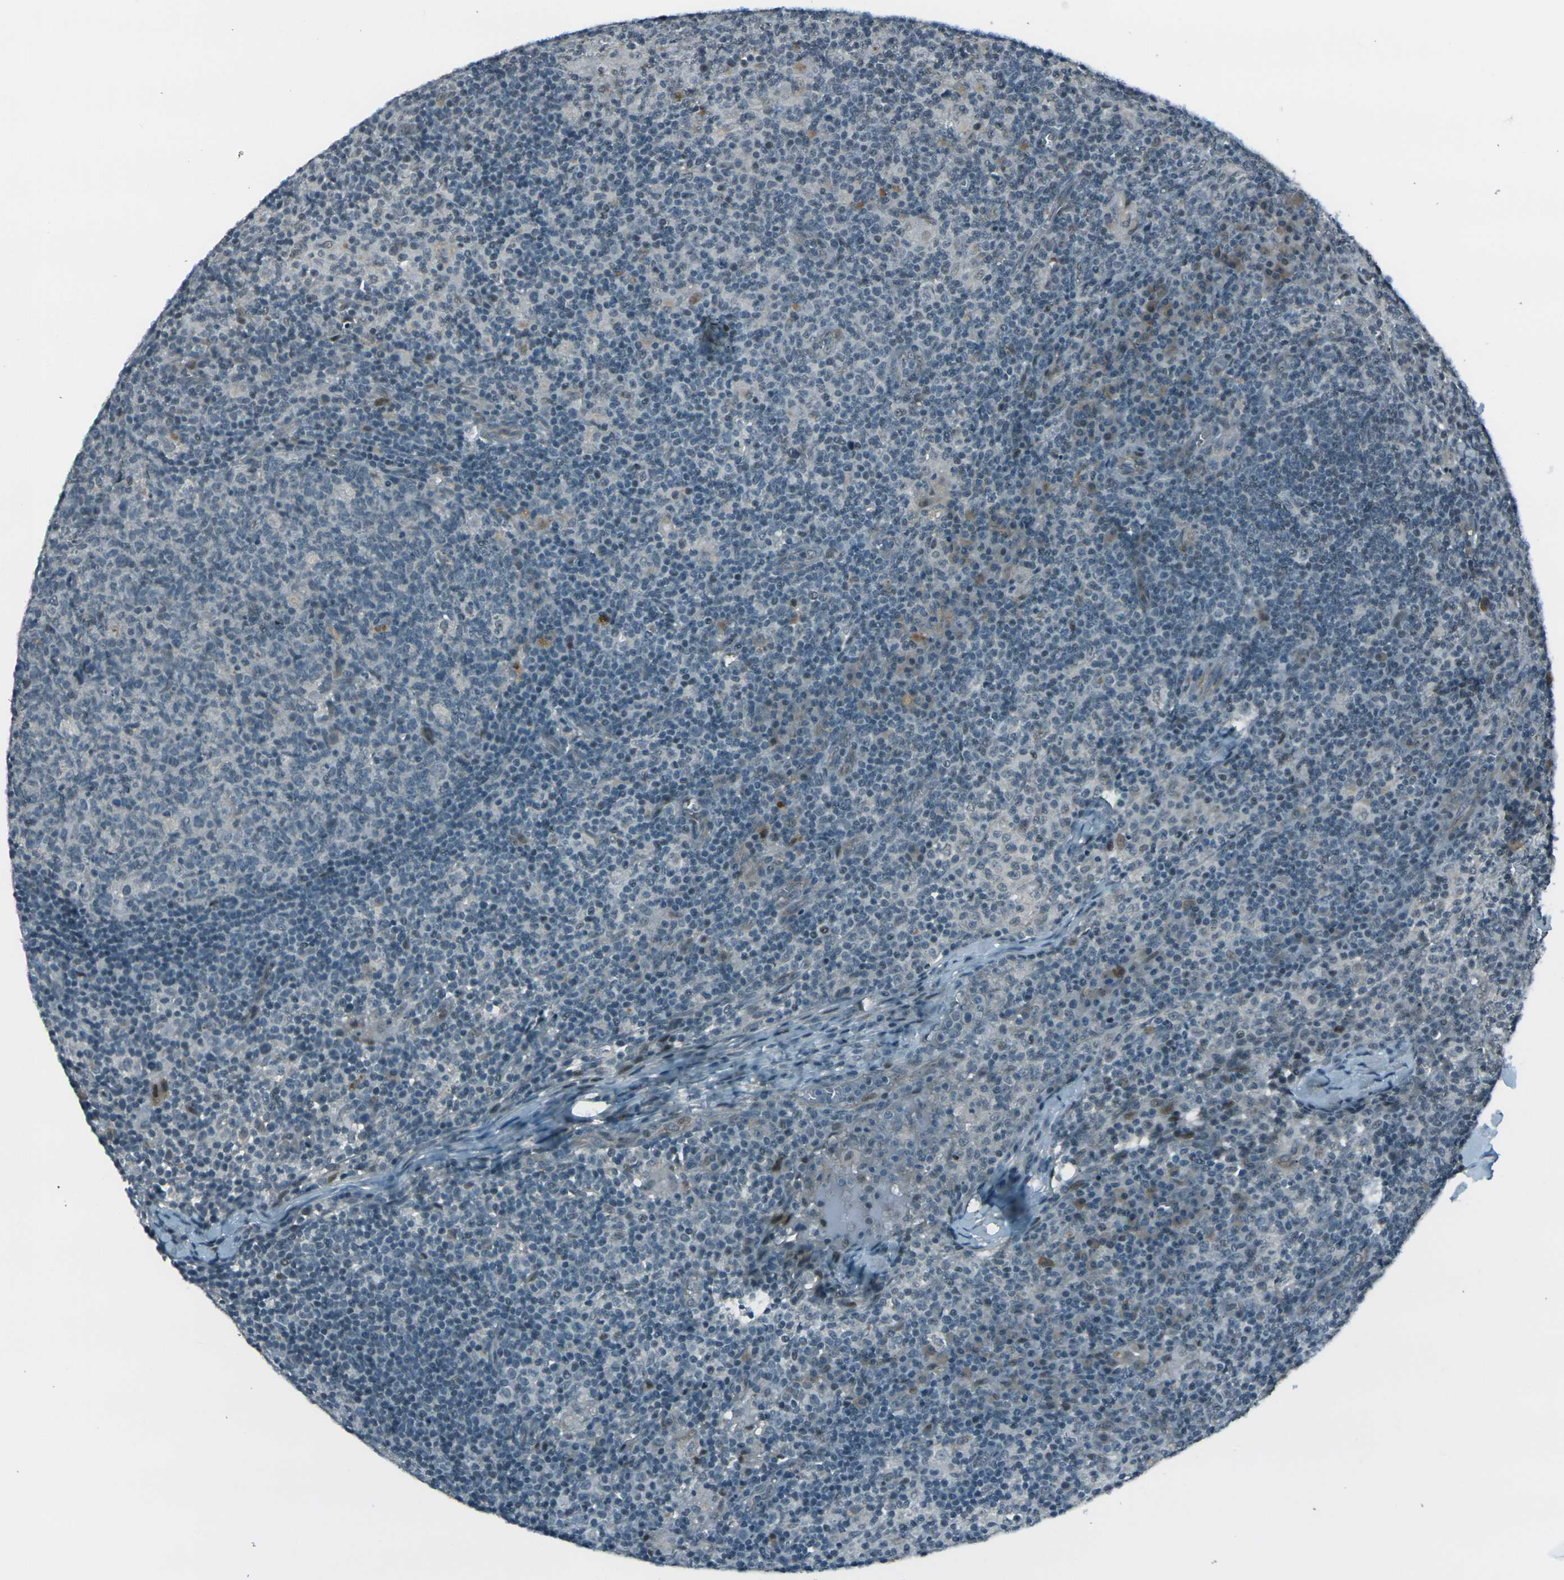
{"staining": {"intensity": "negative", "quantity": "none", "location": "none"}, "tissue": "lymph node", "cell_type": "Germinal center cells", "image_type": "normal", "snomed": [{"axis": "morphology", "description": "Normal tissue, NOS"}, {"axis": "morphology", "description": "Inflammation, NOS"}, {"axis": "topography", "description": "Lymph node"}], "caption": "Lymph node stained for a protein using IHC displays no positivity germinal center cells.", "gene": "GPR19", "patient": {"sex": "male", "age": 55}}